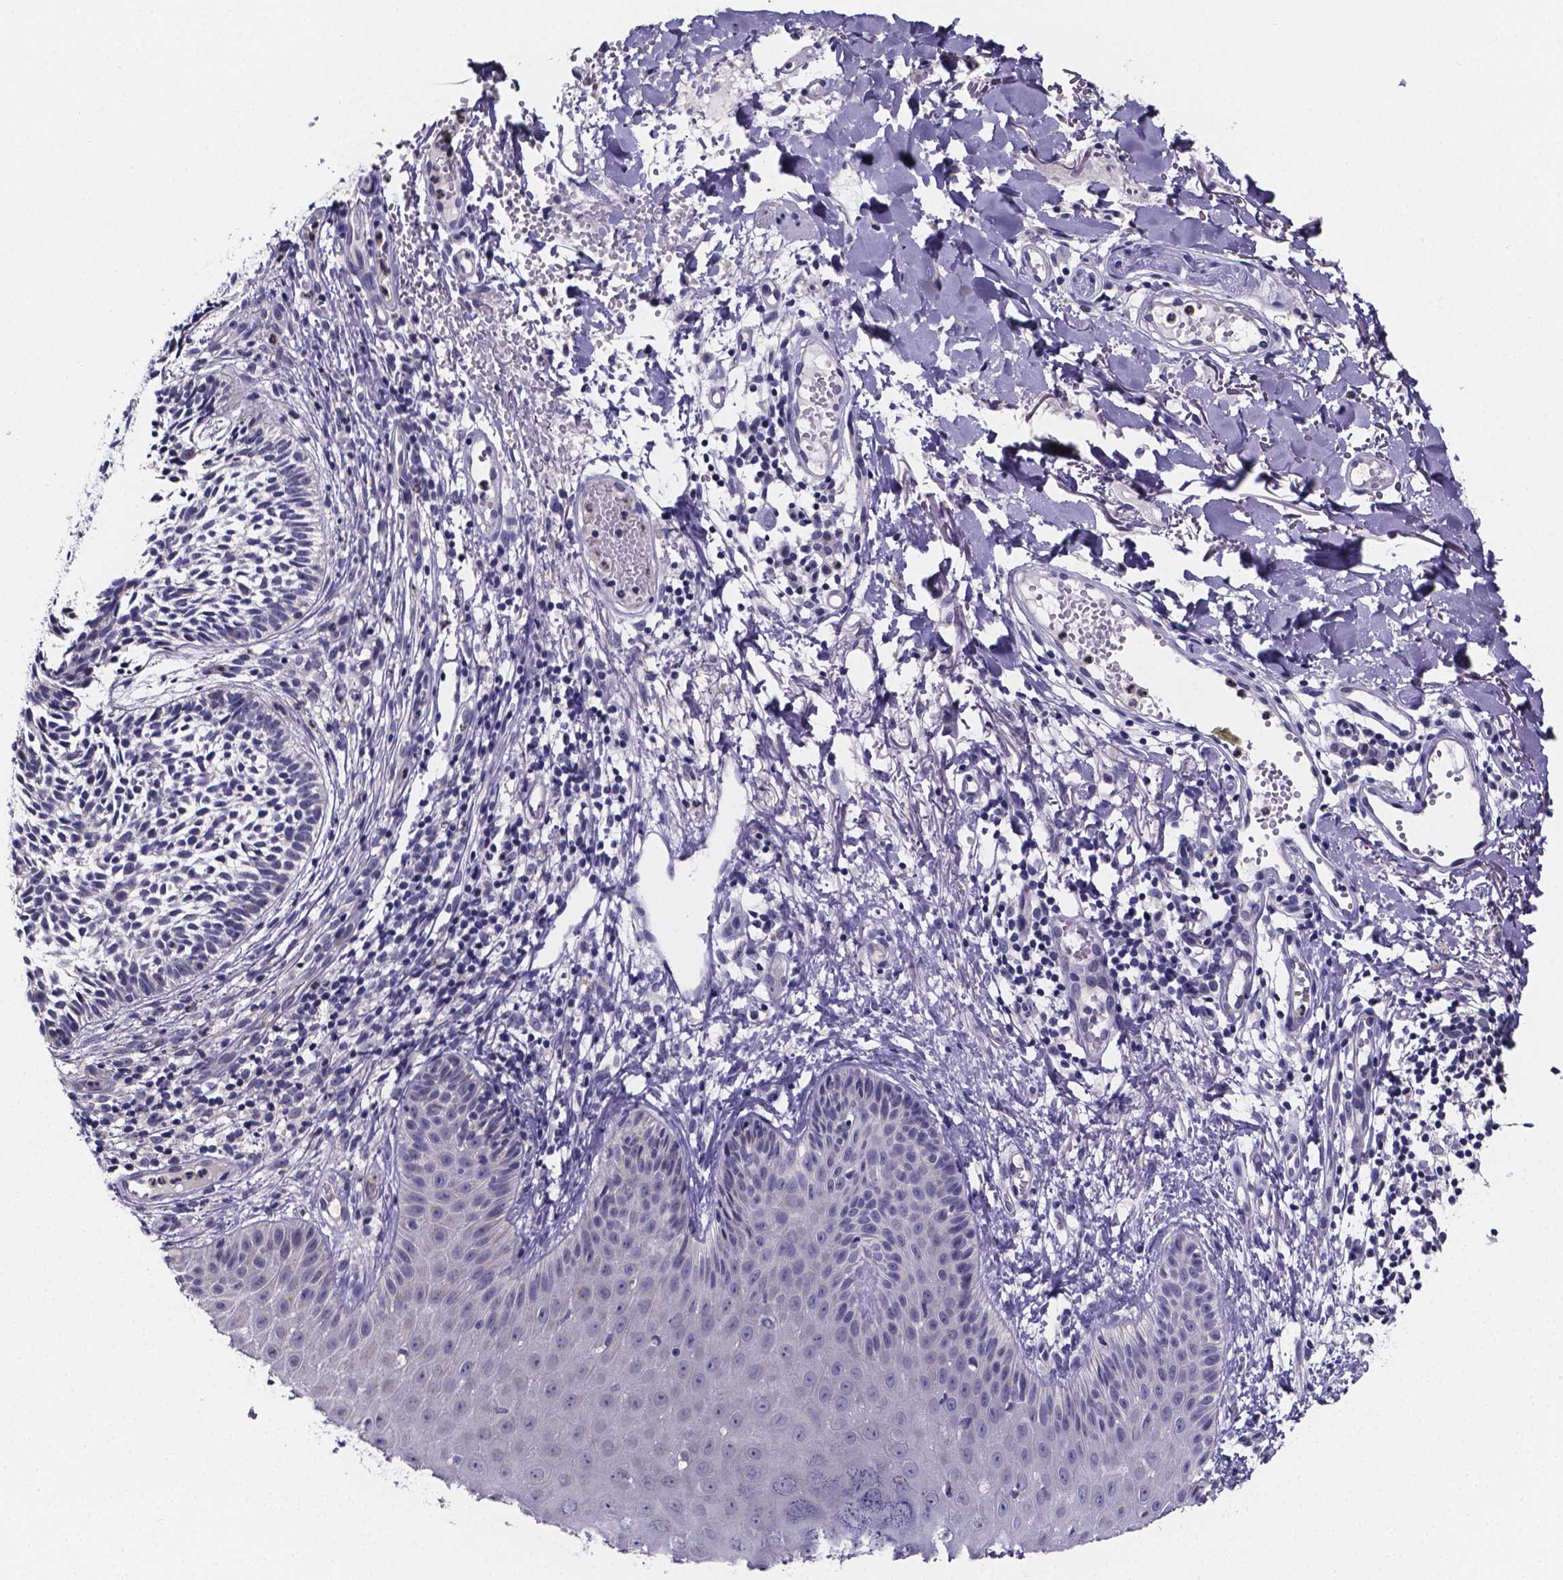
{"staining": {"intensity": "negative", "quantity": "none", "location": "none"}, "tissue": "skin cancer", "cell_type": "Tumor cells", "image_type": "cancer", "snomed": [{"axis": "morphology", "description": "Basal cell carcinoma"}, {"axis": "topography", "description": "Skin"}], "caption": "IHC image of neoplastic tissue: human skin basal cell carcinoma stained with DAB demonstrates no significant protein positivity in tumor cells.", "gene": "IZUMO1", "patient": {"sex": "male", "age": 78}}